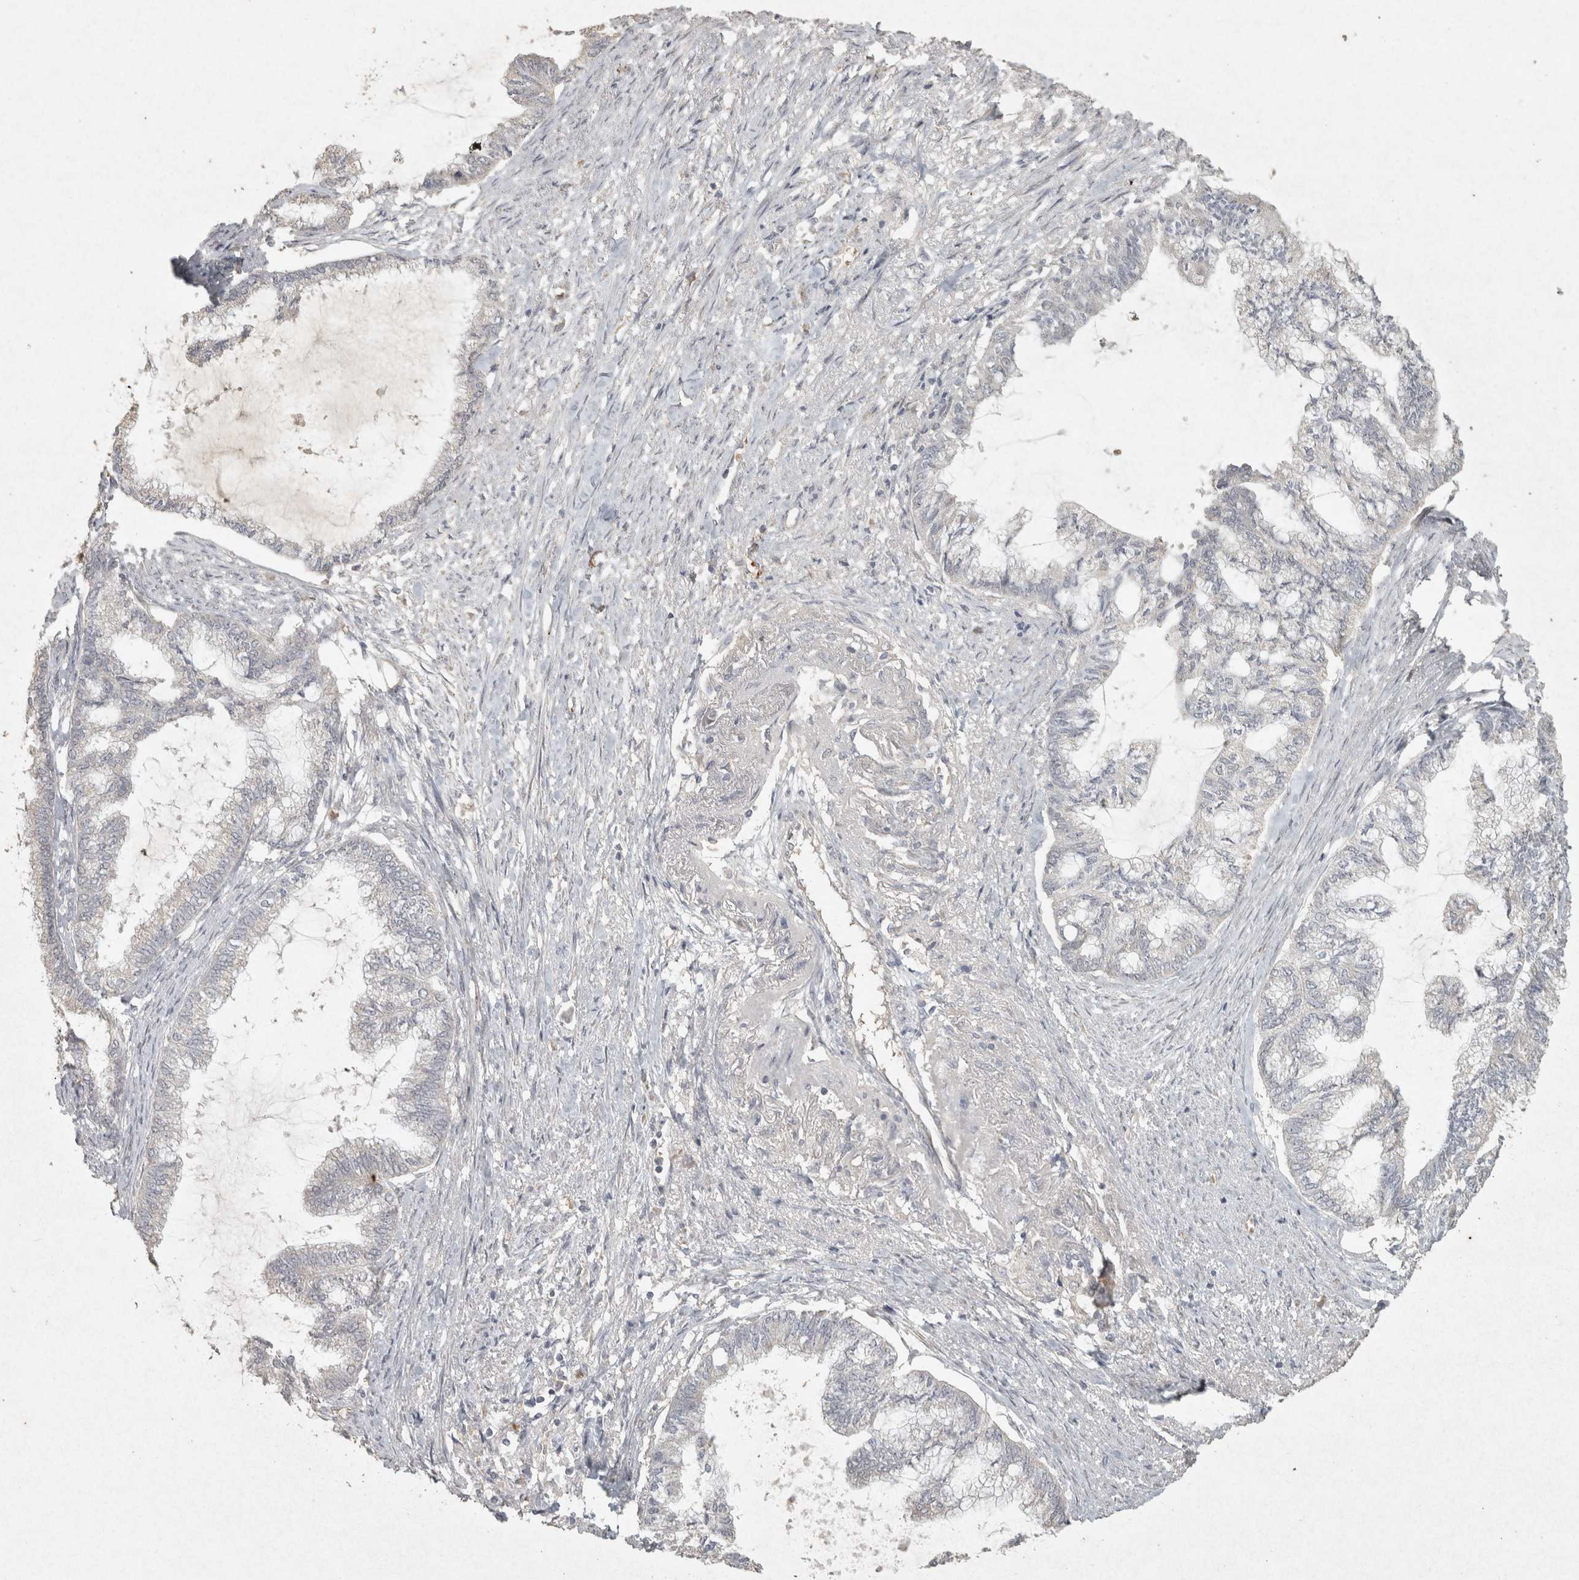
{"staining": {"intensity": "negative", "quantity": "none", "location": "none"}, "tissue": "endometrial cancer", "cell_type": "Tumor cells", "image_type": "cancer", "snomed": [{"axis": "morphology", "description": "Adenocarcinoma, NOS"}, {"axis": "topography", "description": "Endometrium"}], "caption": "Human endometrial cancer (adenocarcinoma) stained for a protein using immunohistochemistry exhibits no positivity in tumor cells.", "gene": "OSTN", "patient": {"sex": "female", "age": 86}}